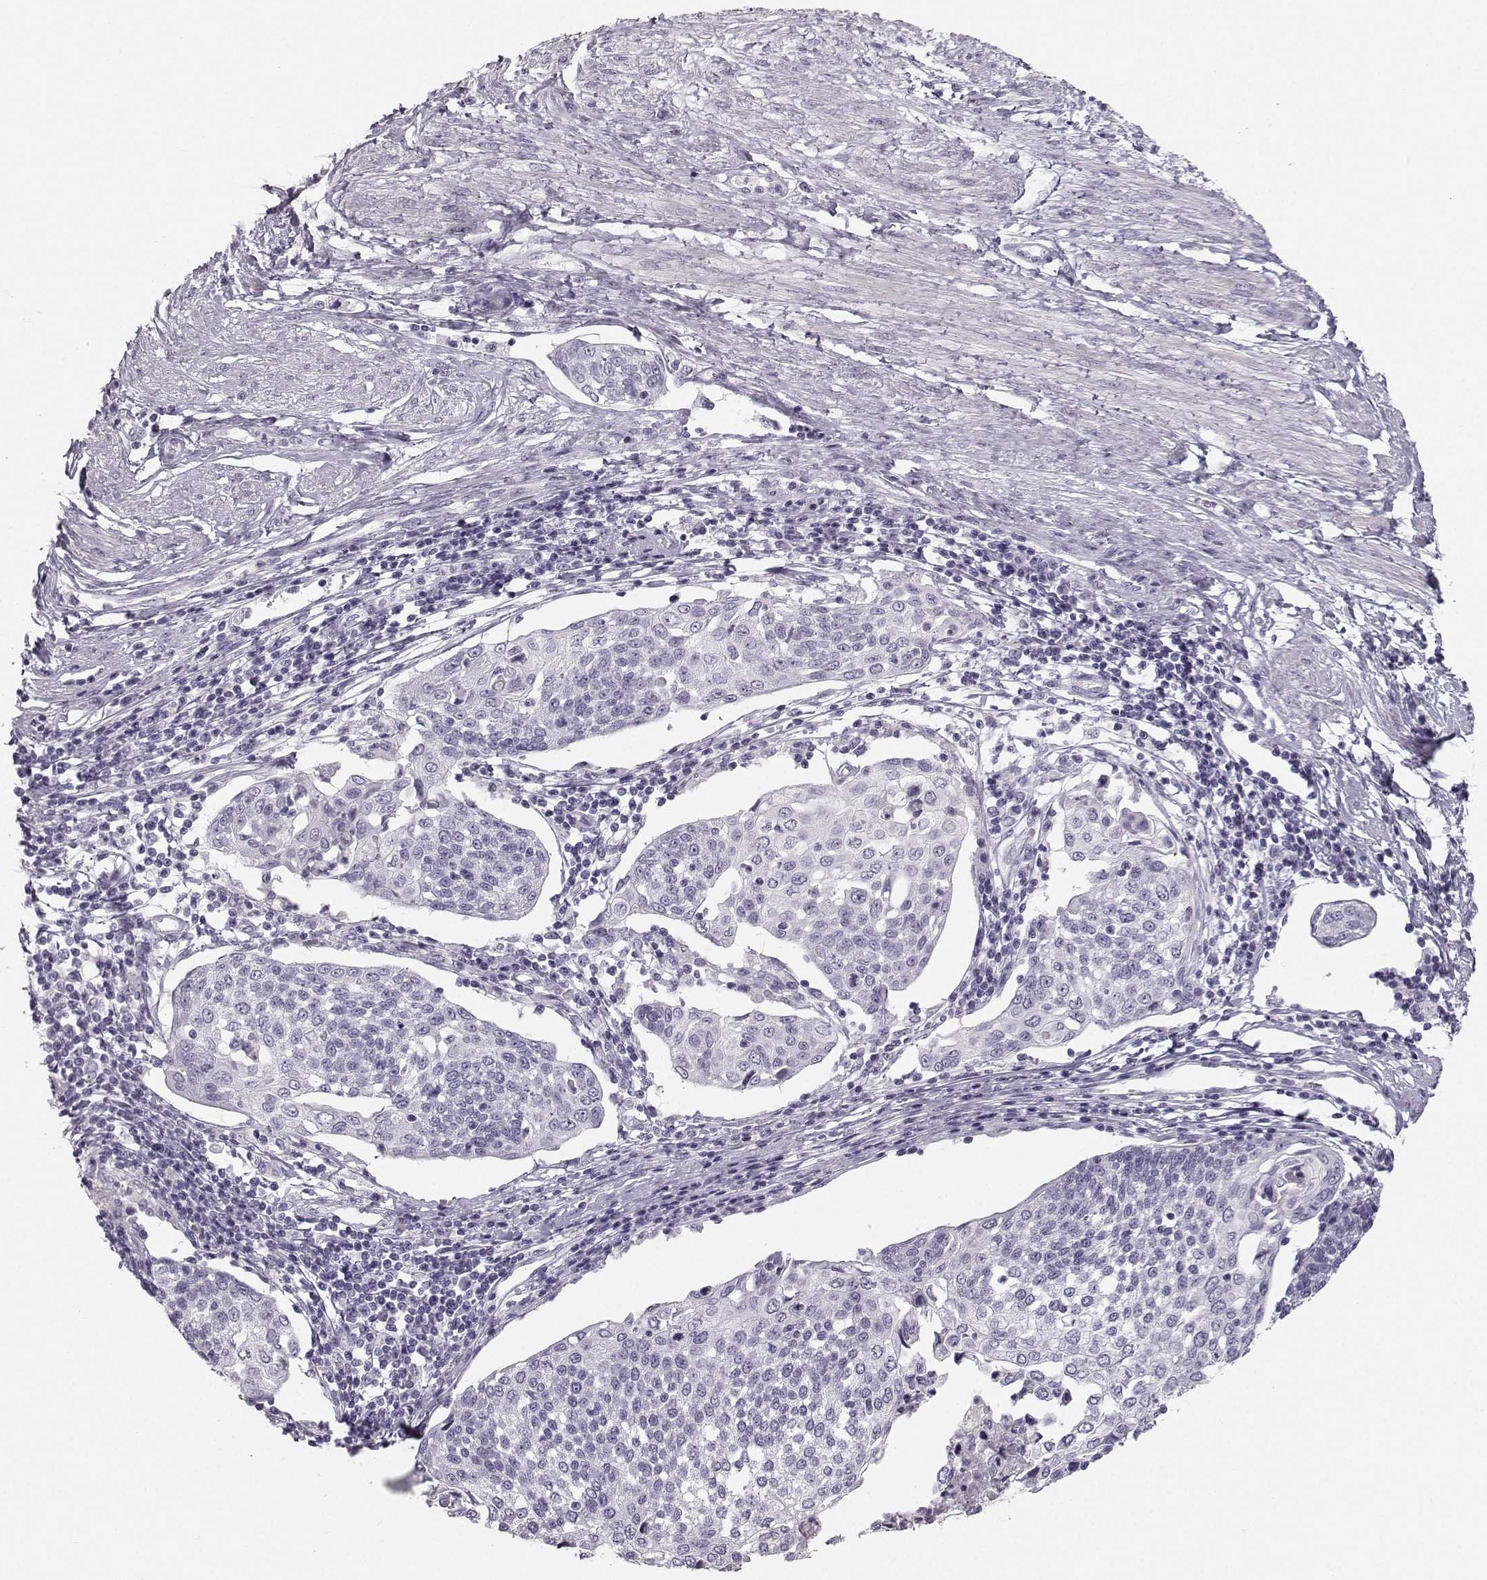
{"staining": {"intensity": "negative", "quantity": "none", "location": "none"}, "tissue": "cervical cancer", "cell_type": "Tumor cells", "image_type": "cancer", "snomed": [{"axis": "morphology", "description": "Squamous cell carcinoma, NOS"}, {"axis": "topography", "description": "Cervix"}], "caption": "Micrograph shows no significant protein staining in tumor cells of cervical cancer (squamous cell carcinoma).", "gene": "CASR", "patient": {"sex": "female", "age": 34}}